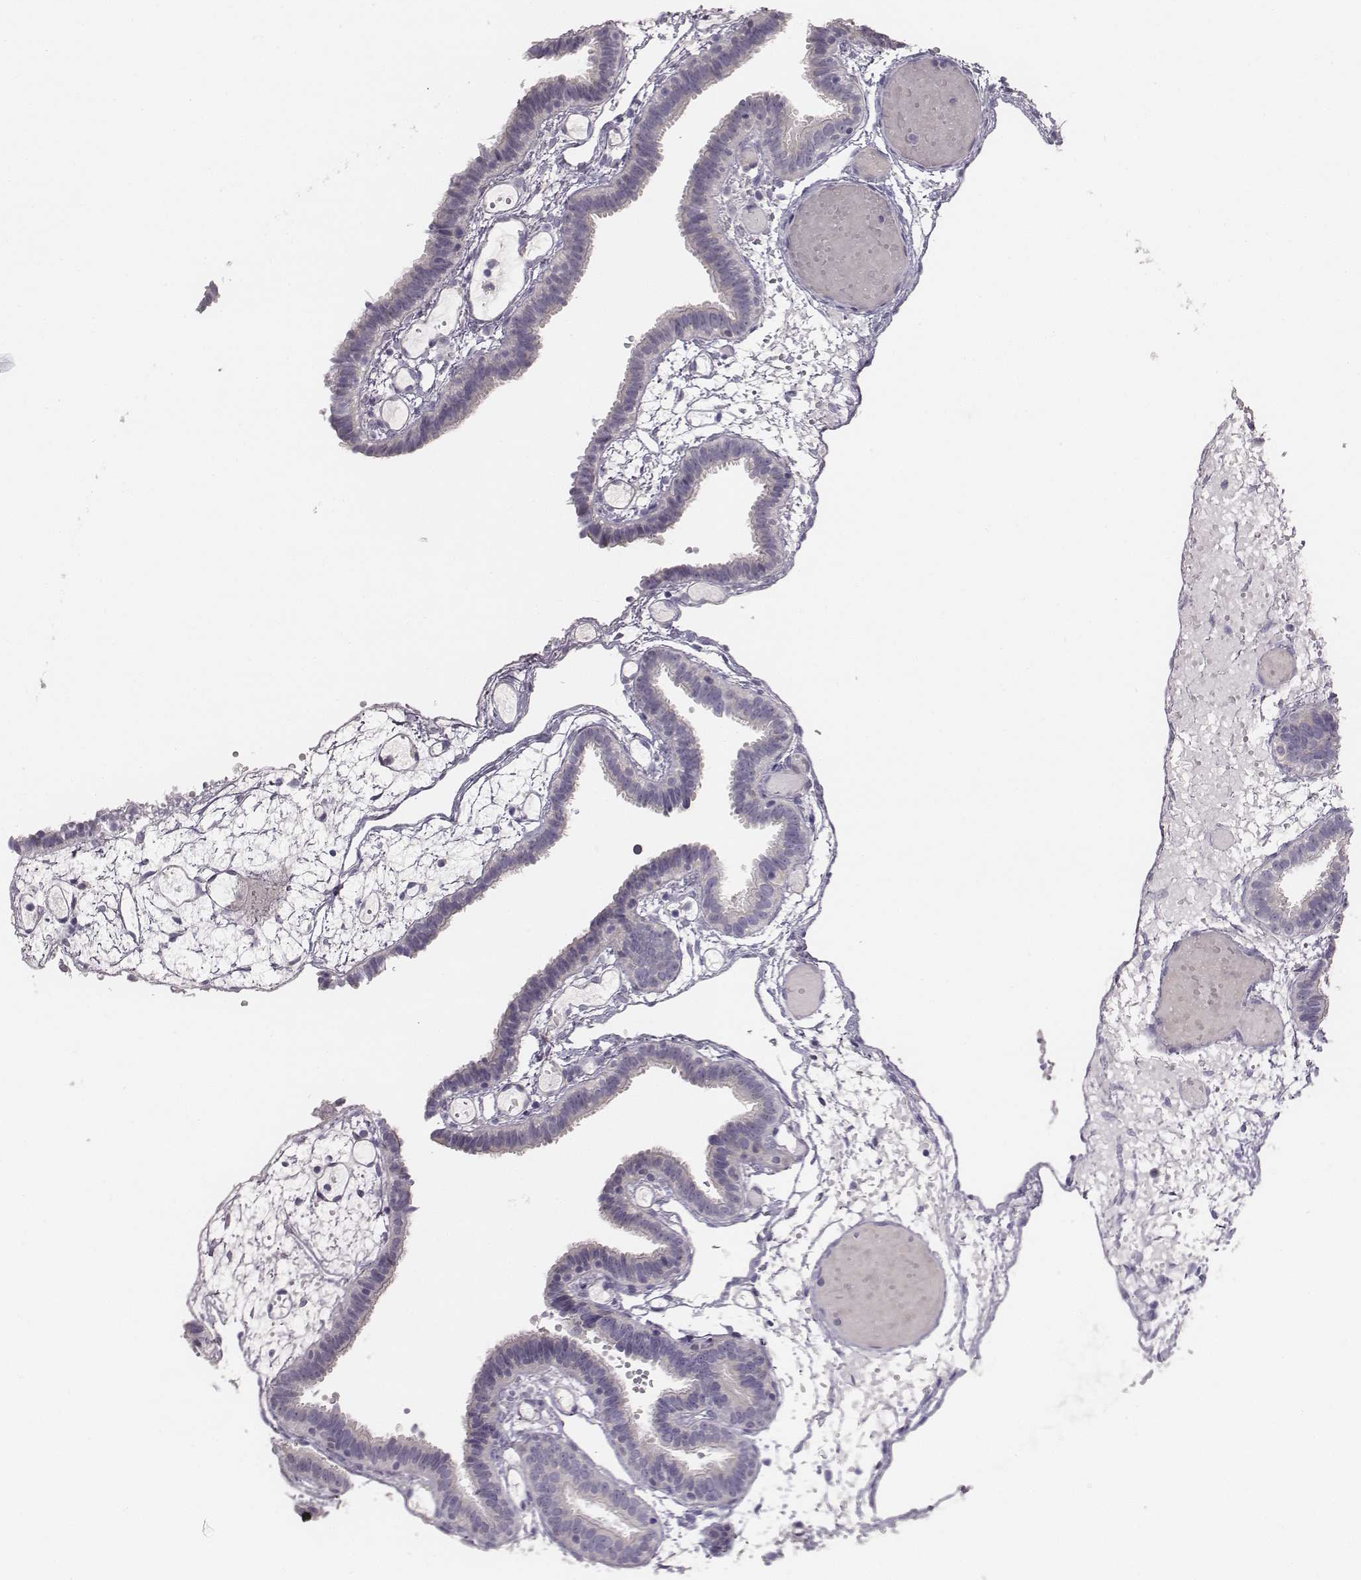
{"staining": {"intensity": "negative", "quantity": "none", "location": "none"}, "tissue": "fallopian tube", "cell_type": "Glandular cells", "image_type": "normal", "snomed": [{"axis": "morphology", "description": "Normal tissue, NOS"}, {"axis": "topography", "description": "Fallopian tube"}], "caption": "Photomicrograph shows no significant protein expression in glandular cells of unremarkable fallopian tube. Nuclei are stained in blue.", "gene": "PBK", "patient": {"sex": "female", "age": 37}}